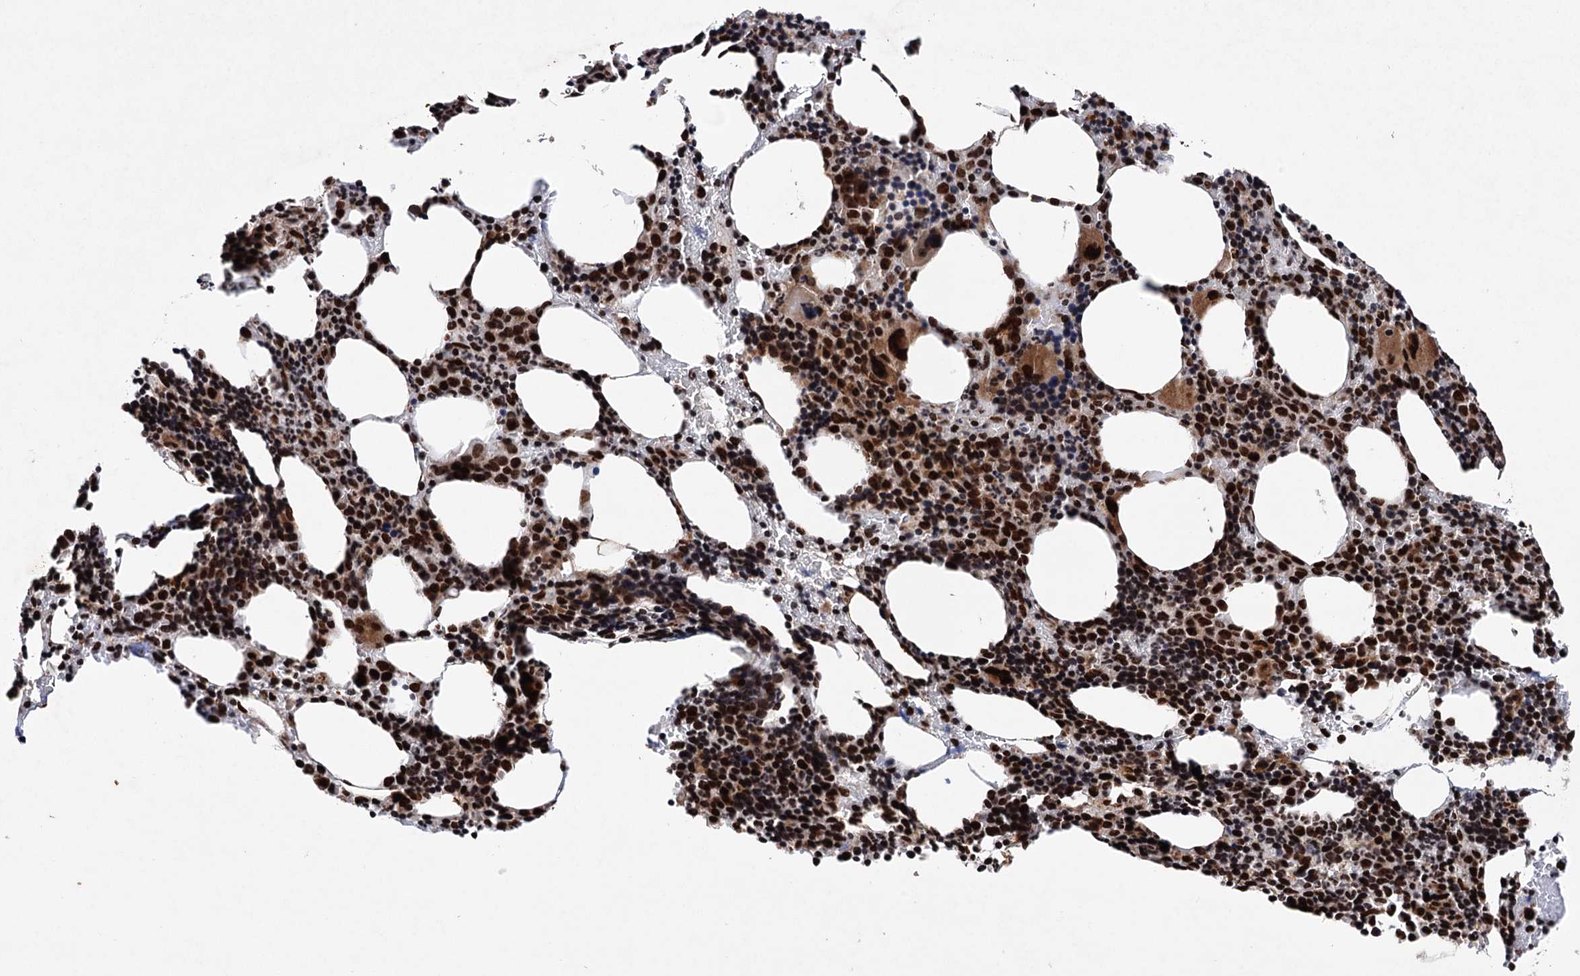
{"staining": {"intensity": "strong", "quantity": ">75%", "location": "cytoplasmic/membranous,nuclear"}, "tissue": "bone marrow", "cell_type": "Hematopoietic cells", "image_type": "normal", "snomed": [{"axis": "morphology", "description": "Normal tissue, NOS"}, {"axis": "topography", "description": "Bone marrow"}], "caption": "Immunohistochemical staining of benign bone marrow exhibits strong cytoplasmic/membranous,nuclear protein positivity in approximately >75% of hematopoietic cells. (Stains: DAB in brown, nuclei in blue, Microscopy: brightfield microscopy at high magnification).", "gene": "MATR3", "patient": {"sex": "male", "age": 62}}